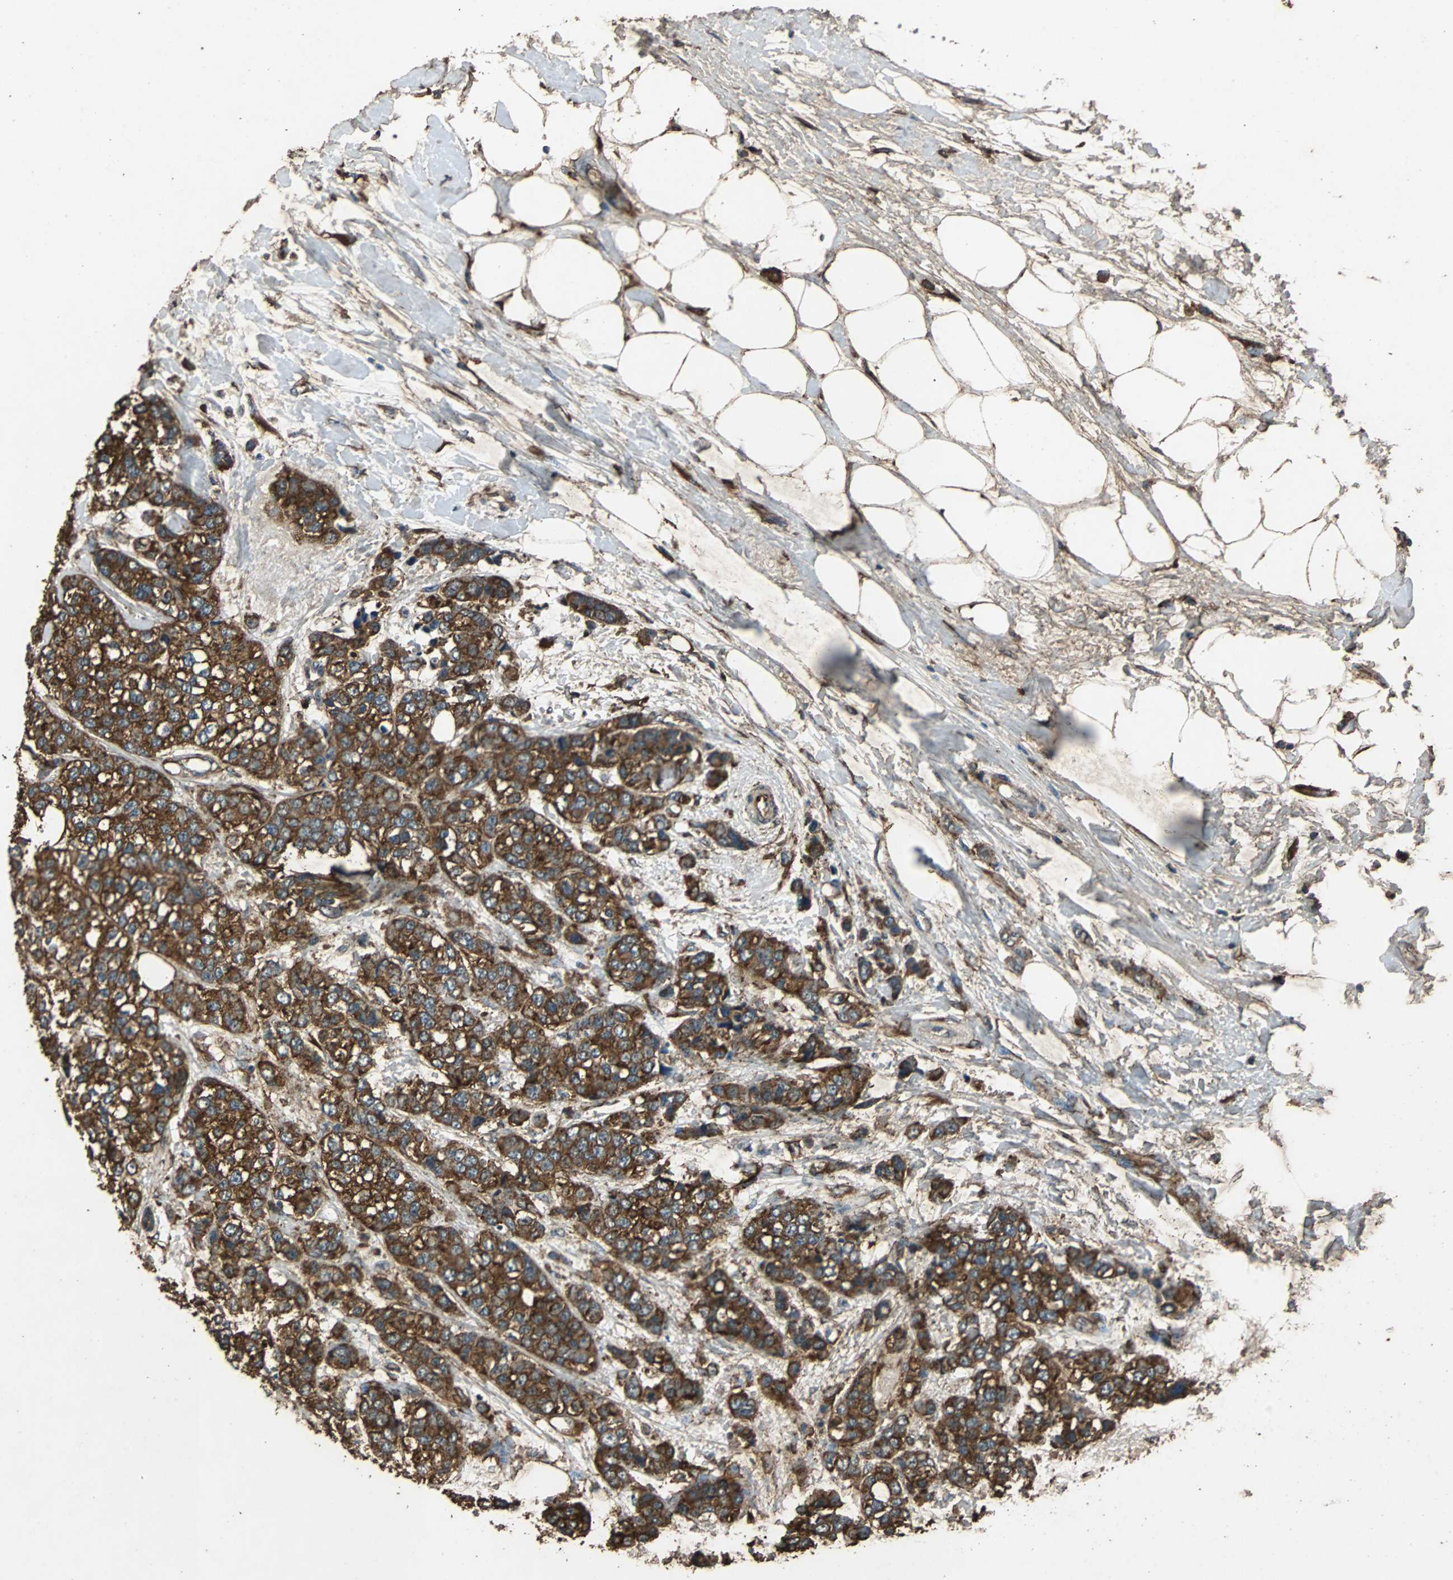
{"staining": {"intensity": "strong", "quantity": ">75%", "location": "cytoplasmic/membranous"}, "tissue": "breast cancer", "cell_type": "Tumor cells", "image_type": "cancer", "snomed": [{"axis": "morphology", "description": "Duct carcinoma"}, {"axis": "topography", "description": "Breast"}], "caption": "IHC (DAB (3,3'-diaminobenzidine)) staining of human breast cancer (infiltrating ductal carcinoma) displays strong cytoplasmic/membranous protein expression in approximately >75% of tumor cells.", "gene": "NAA10", "patient": {"sex": "female", "age": 51}}